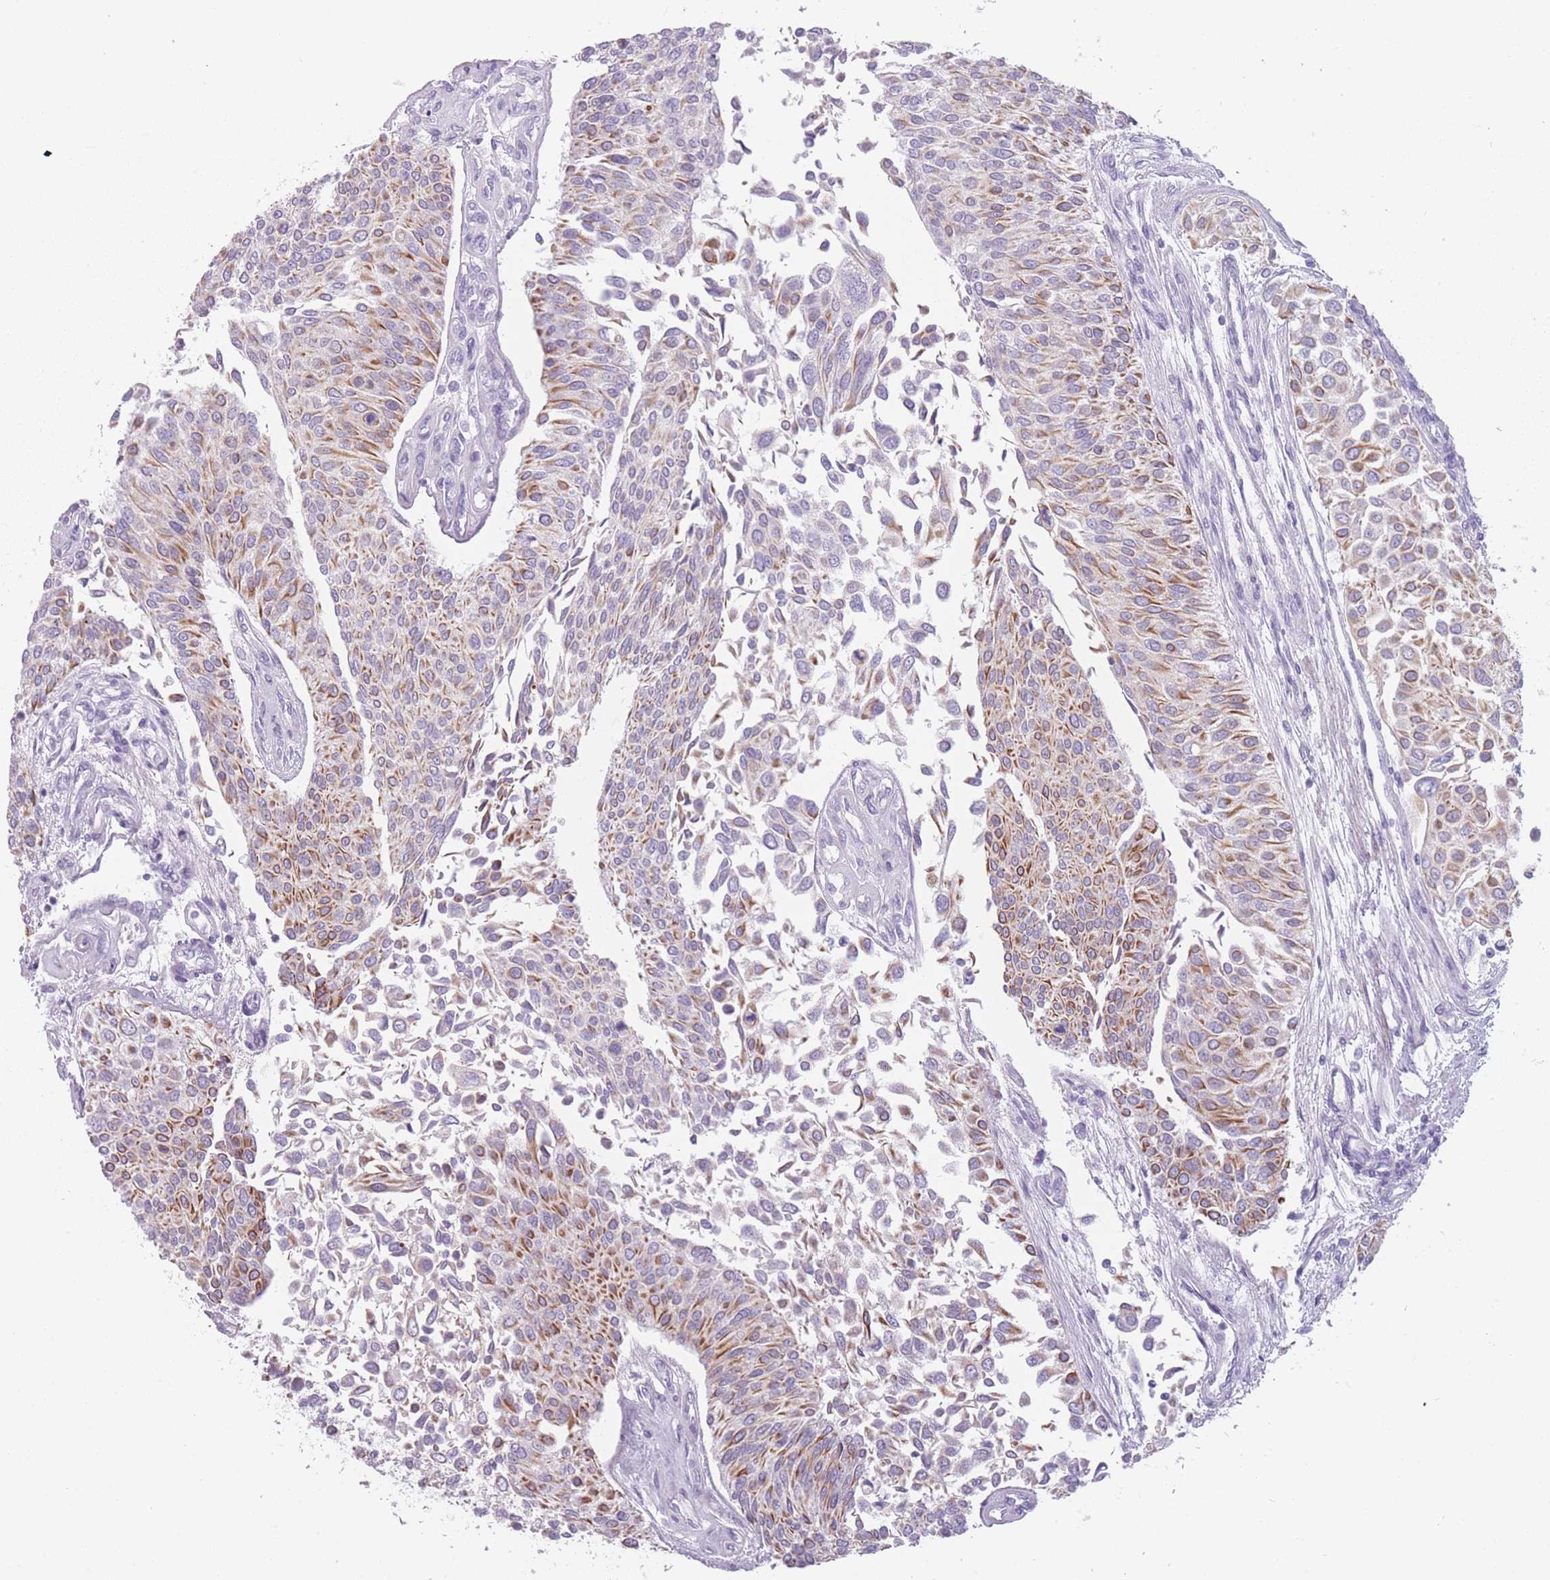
{"staining": {"intensity": "moderate", "quantity": "25%-75%", "location": "cytoplasmic/membranous"}, "tissue": "urothelial cancer", "cell_type": "Tumor cells", "image_type": "cancer", "snomed": [{"axis": "morphology", "description": "Urothelial carcinoma, NOS"}, {"axis": "topography", "description": "Urinary bladder"}], "caption": "This image displays immunohistochemistry (IHC) staining of human urothelial cancer, with medium moderate cytoplasmic/membranous expression in approximately 25%-75% of tumor cells.", "gene": "PPFIA3", "patient": {"sex": "male", "age": 55}}